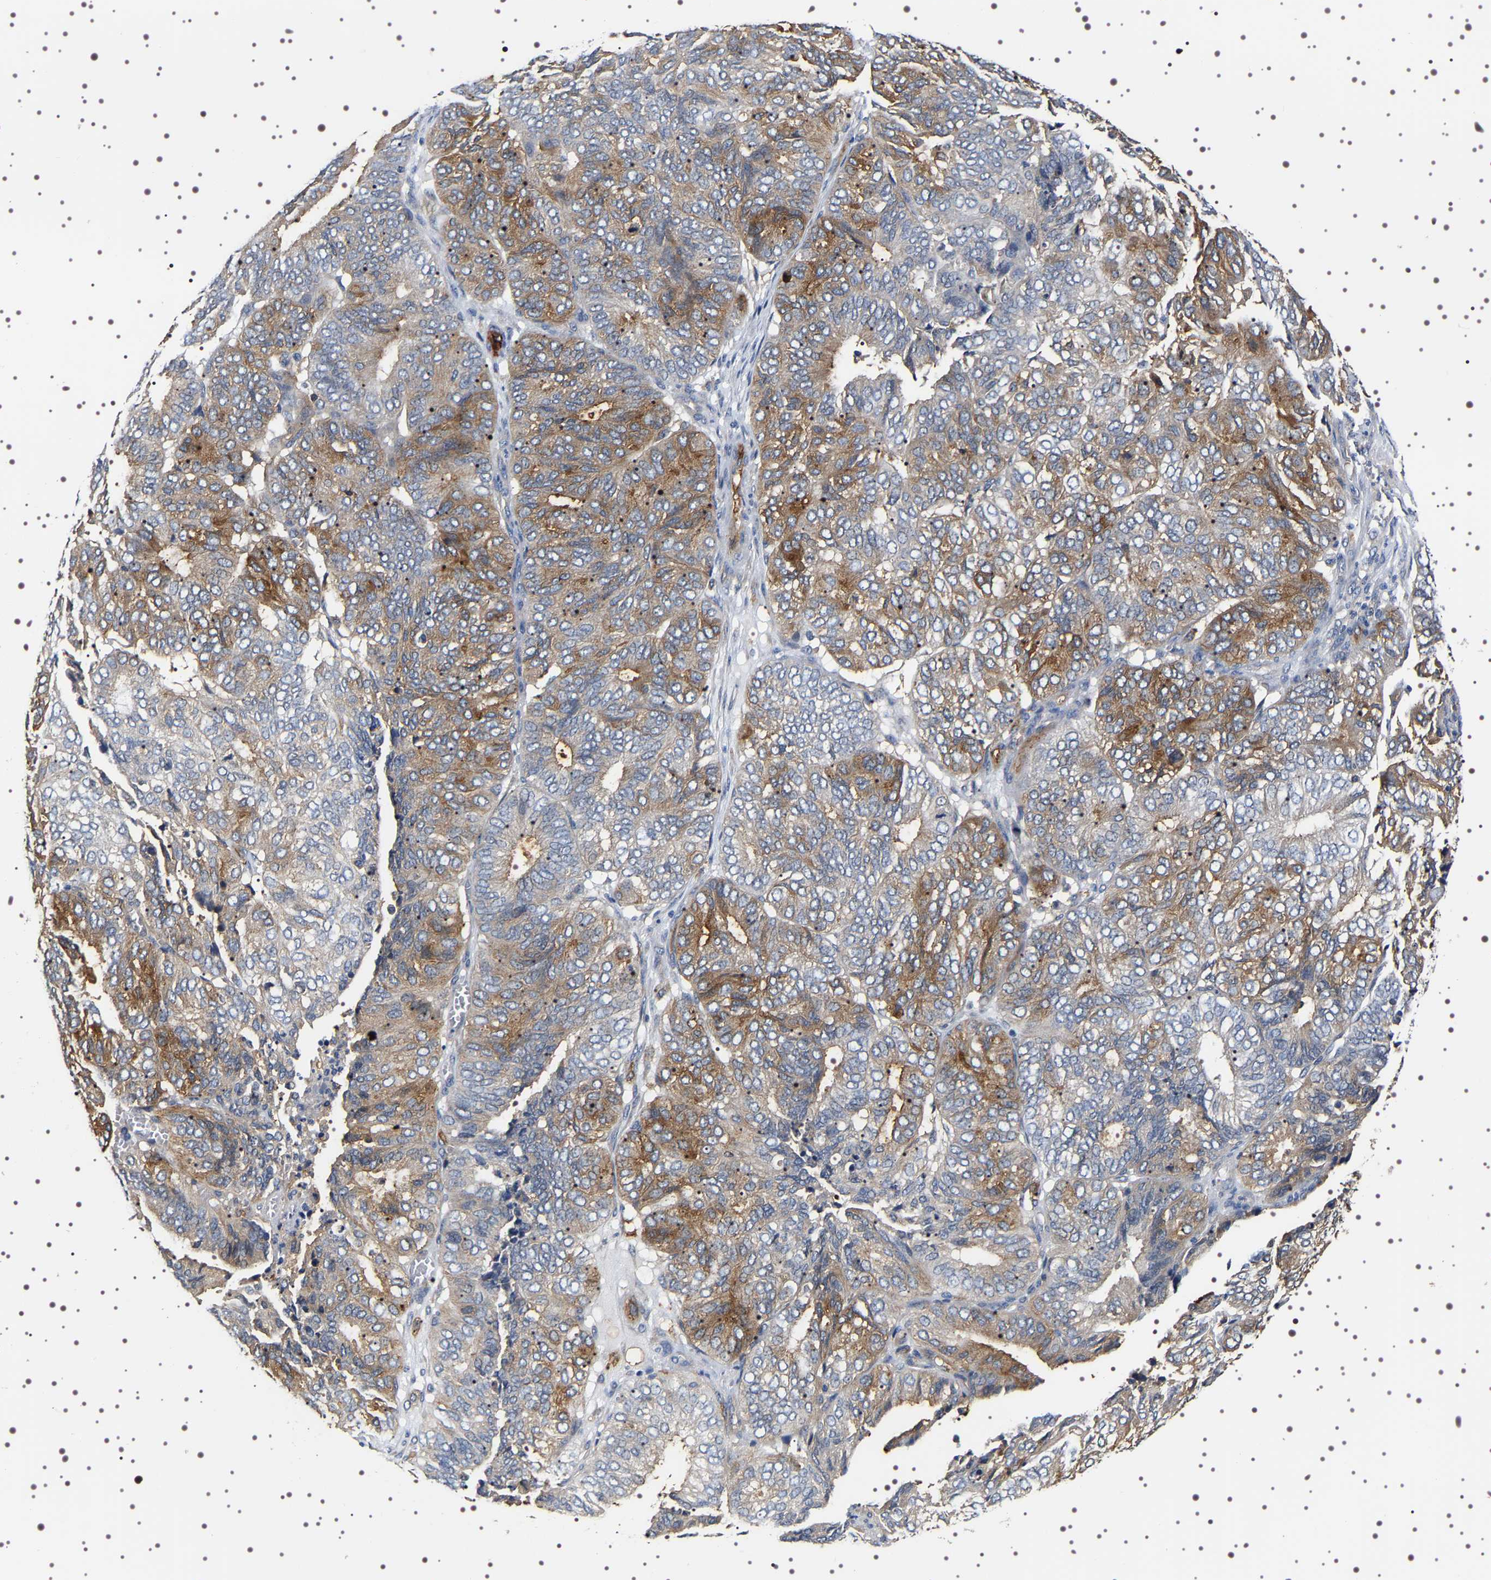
{"staining": {"intensity": "moderate", "quantity": "25%-75%", "location": "cytoplasmic/membranous"}, "tissue": "endometrial cancer", "cell_type": "Tumor cells", "image_type": "cancer", "snomed": [{"axis": "morphology", "description": "Adenocarcinoma, NOS"}, {"axis": "topography", "description": "Uterus"}], "caption": "Immunohistochemical staining of endometrial cancer (adenocarcinoma) exhibits moderate cytoplasmic/membranous protein positivity in about 25%-75% of tumor cells.", "gene": "ALPL", "patient": {"sex": "female", "age": 60}}